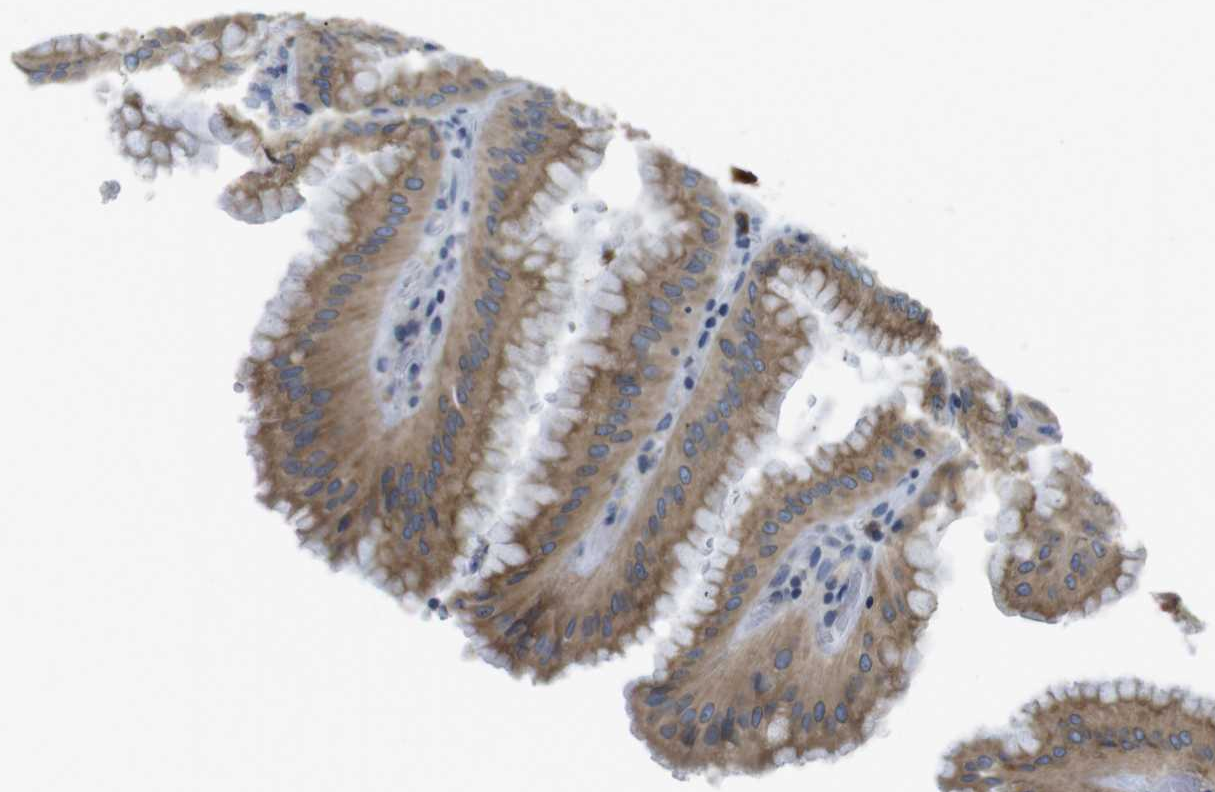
{"staining": {"intensity": "moderate", "quantity": ">75%", "location": "cytoplasmic/membranous"}, "tissue": "stomach", "cell_type": "Glandular cells", "image_type": "normal", "snomed": [{"axis": "morphology", "description": "Normal tissue, NOS"}, {"axis": "topography", "description": "Stomach, lower"}], "caption": "Glandular cells reveal medium levels of moderate cytoplasmic/membranous staining in approximately >75% of cells in normal stomach. (Brightfield microscopy of DAB IHC at high magnification).", "gene": "CLPTM1L", "patient": {"sex": "male", "age": 71}}